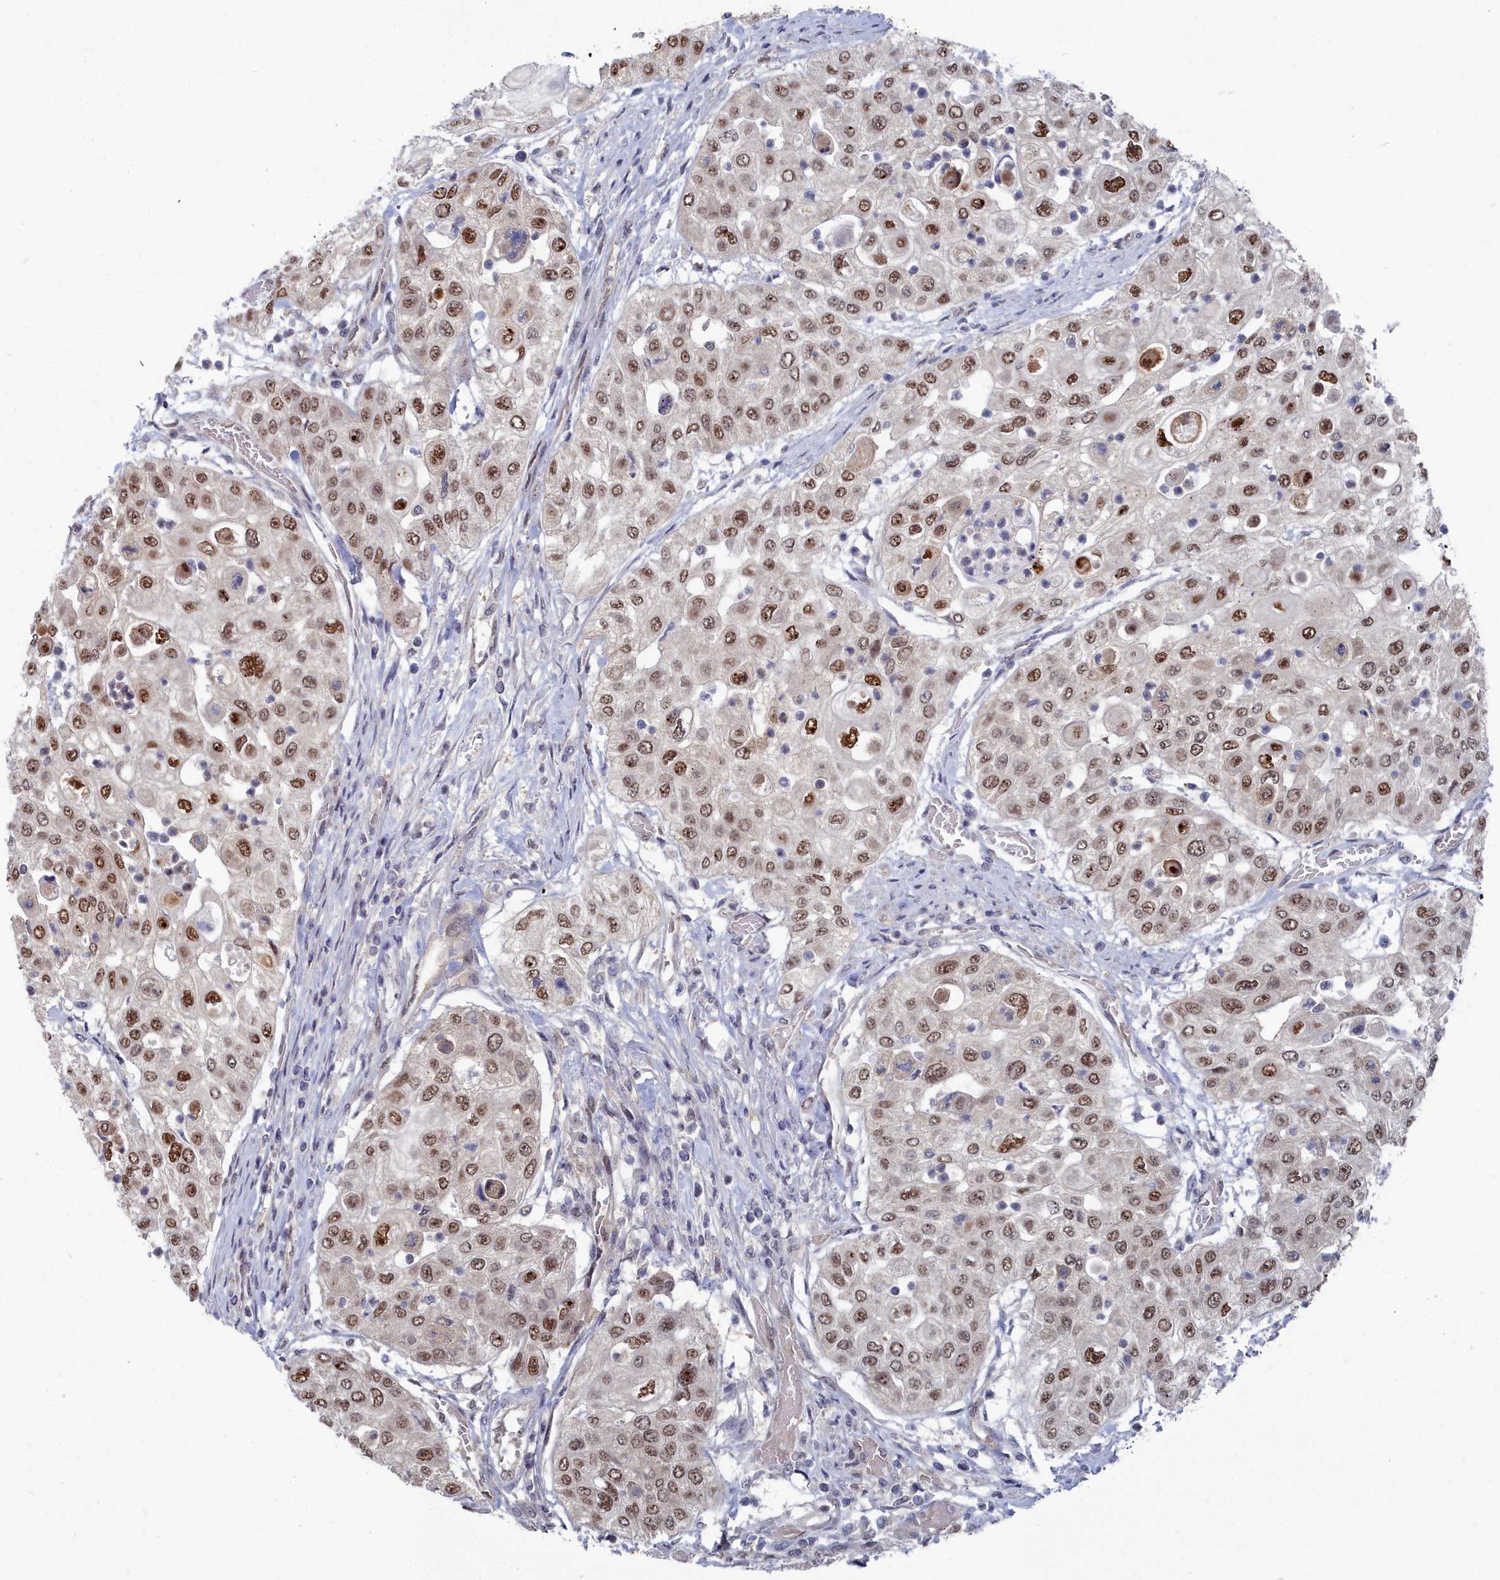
{"staining": {"intensity": "moderate", "quantity": ">75%", "location": "nuclear"}, "tissue": "urothelial cancer", "cell_type": "Tumor cells", "image_type": "cancer", "snomed": [{"axis": "morphology", "description": "Urothelial carcinoma, High grade"}, {"axis": "topography", "description": "Urinary bladder"}], "caption": "Immunohistochemistry (IHC) (DAB (3,3'-diaminobenzidine)) staining of human urothelial cancer displays moderate nuclear protein expression in about >75% of tumor cells.", "gene": "RPS27A", "patient": {"sex": "female", "age": 79}}